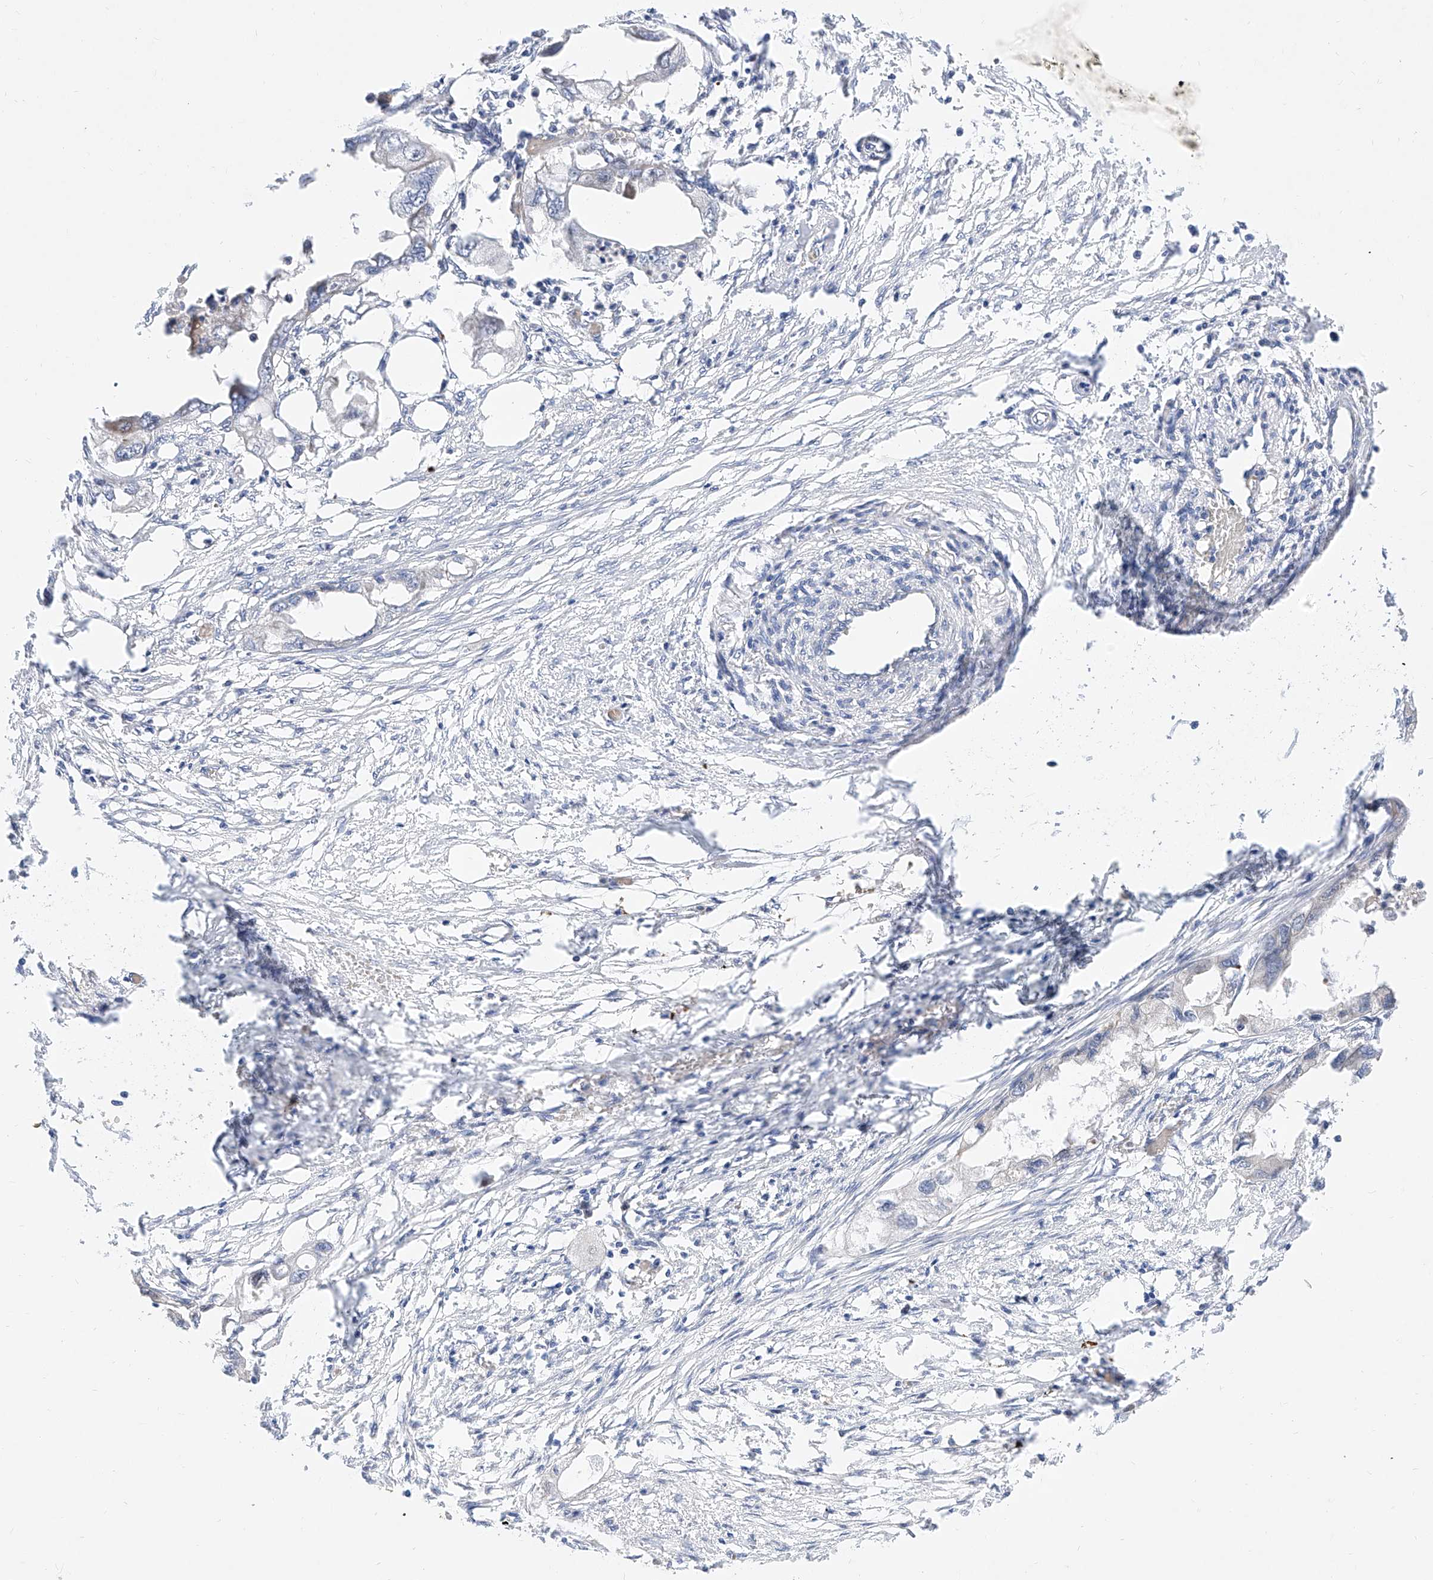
{"staining": {"intensity": "negative", "quantity": "none", "location": "none"}, "tissue": "endometrial cancer", "cell_type": "Tumor cells", "image_type": "cancer", "snomed": [{"axis": "morphology", "description": "Adenocarcinoma, NOS"}, {"axis": "morphology", "description": "Adenocarcinoma, metastatic, NOS"}, {"axis": "topography", "description": "Adipose tissue"}, {"axis": "topography", "description": "Endometrium"}], "caption": "Immunohistochemistry micrograph of neoplastic tissue: human endometrial cancer (metastatic adenocarcinoma) stained with DAB shows no significant protein expression in tumor cells.", "gene": "FUCA2", "patient": {"sex": "female", "age": 67}}